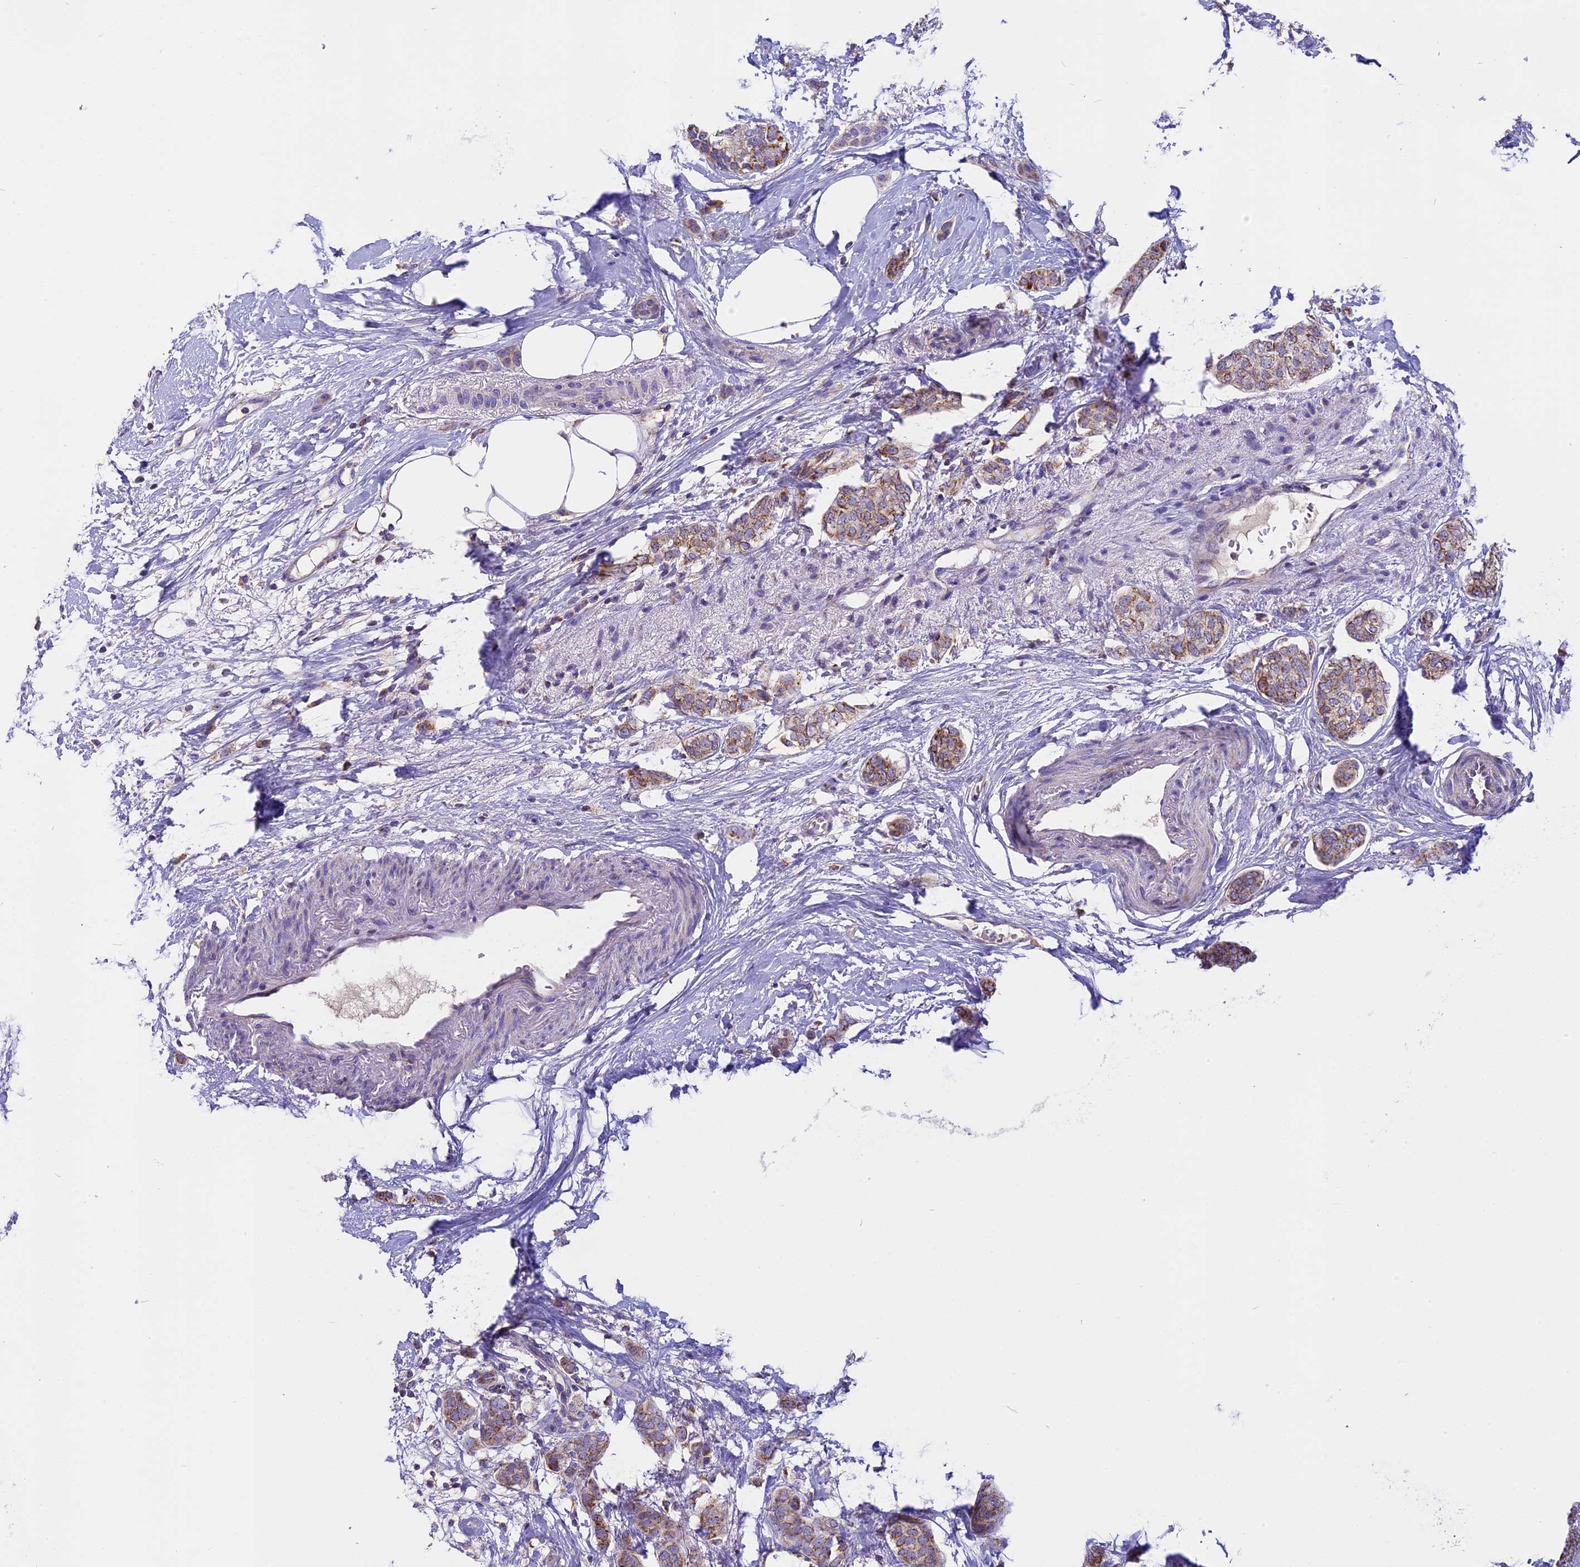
{"staining": {"intensity": "moderate", "quantity": "25%-75%", "location": "cytoplasmic/membranous"}, "tissue": "breast cancer", "cell_type": "Tumor cells", "image_type": "cancer", "snomed": [{"axis": "morphology", "description": "Duct carcinoma"}, {"axis": "topography", "description": "Breast"}], "caption": "Tumor cells reveal medium levels of moderate cytoplasmic/membranous positivity in approximately 25%-75% of cells in breast cancer (intraductal carcinoma).", "gene": "MGME1", "patient": {"sex": "female", "age": 72}}